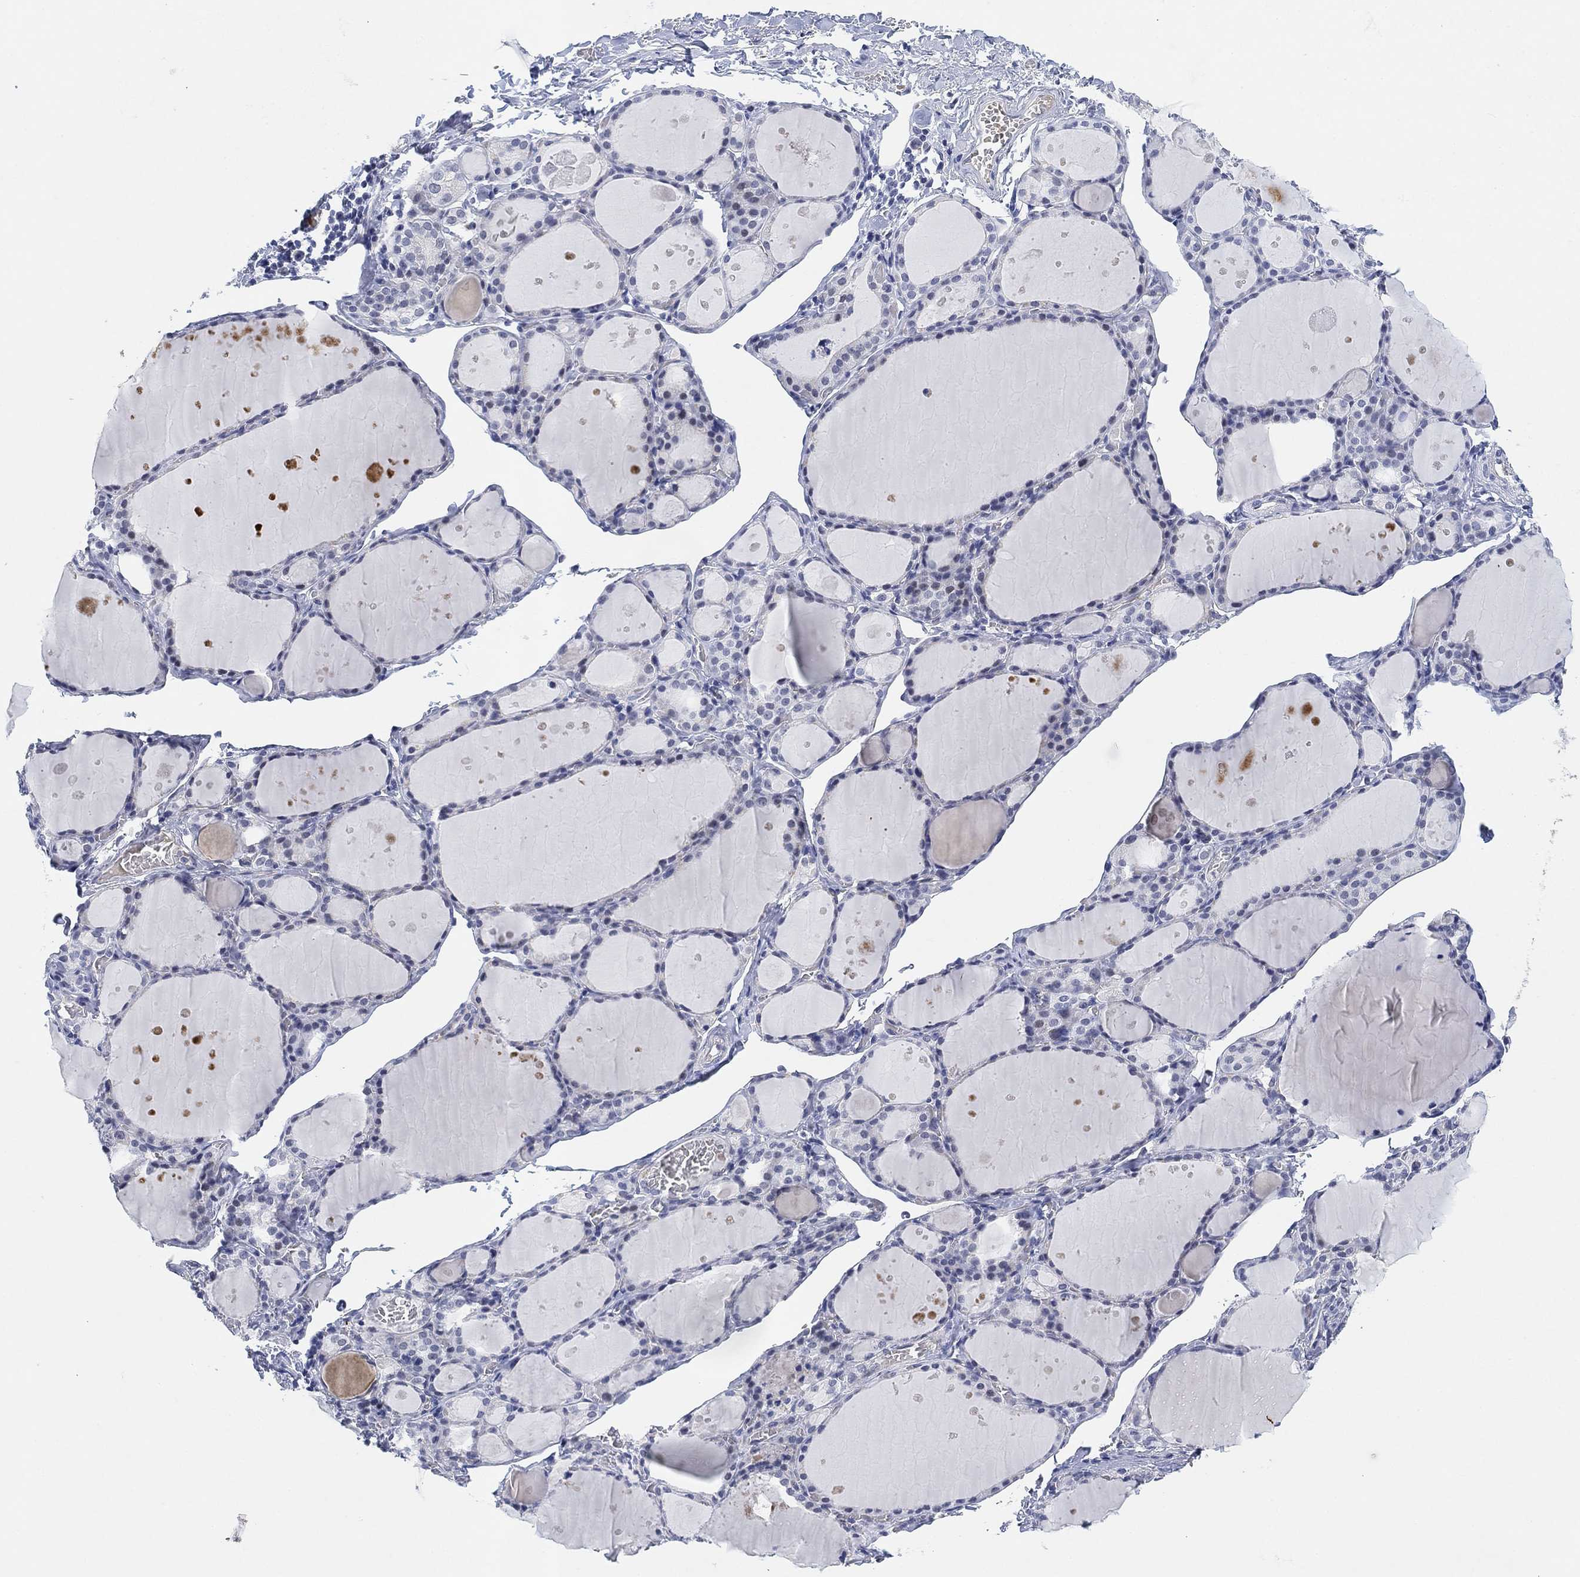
{"staining": {"intensity": "negative", "quantity": "none", "location": "none"}, "tissue": "thyroid gland", "cell_type": "Glandular cells", "image_type": "normal", "snomed": [{"axis": "morphology", "description": "Normal tissue, NOS"}, {"axis": "topography", "description": "Thyroid gland"}], "caption": "Glandular cells are negative for protein expression in unremarkable human thyroid gland. (DAB (3,3'-diaminobenzidine) immunohistochemistry (IHC), high magnification).", "gene": "PAX6", "patient": {"sex": "male", "age": 68}}